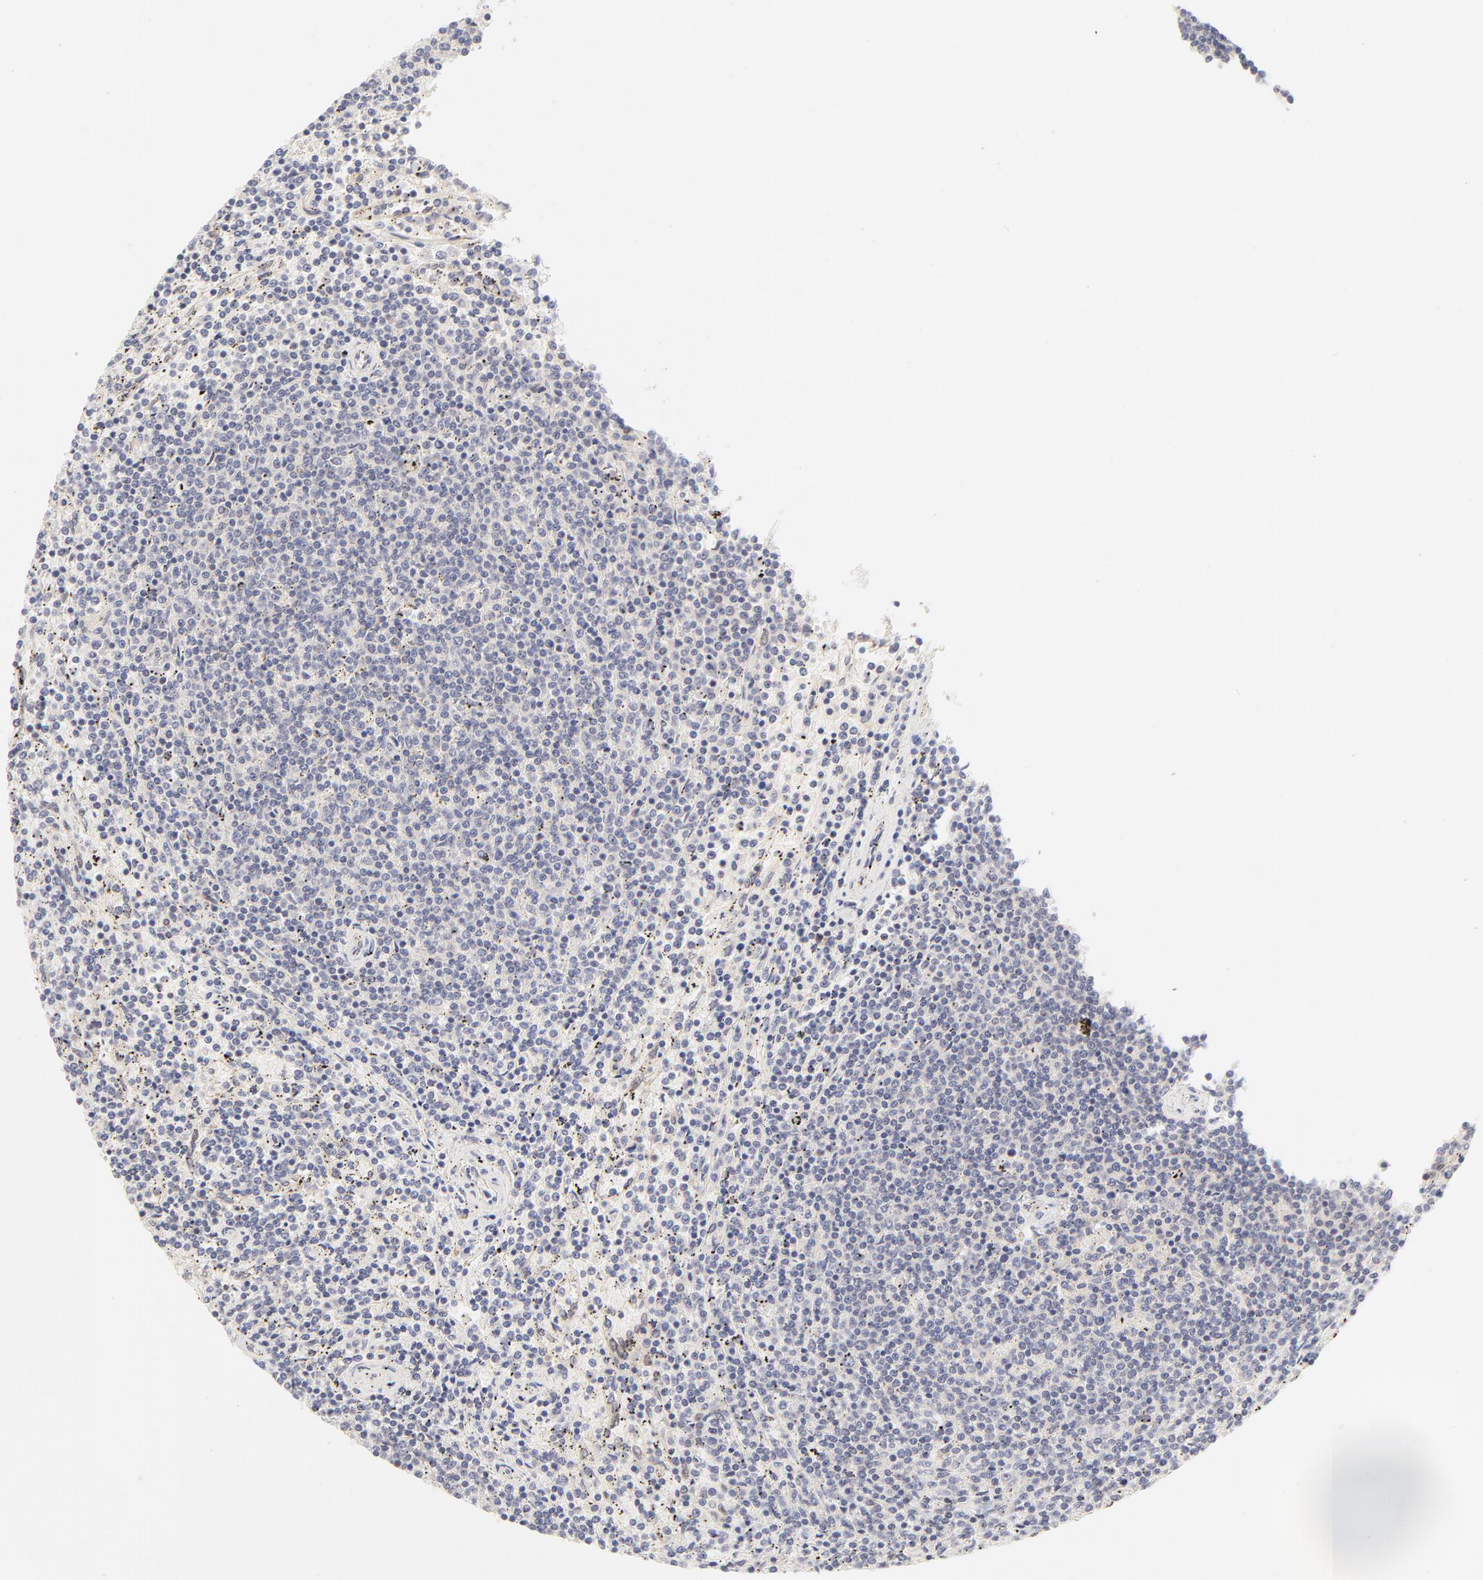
{"staining": {"intensity": "negative", "quantity": "none", "location": "none"}, "tissue": "lymphoma", "cell_type": "Tumor cells", "image_type": "cancer", "snomed": [{"axis": "morphology", "description": "Malignant lymphoma, non-Hodgkin's type, Low grade"}, {"axis": "topography", "description": "Spleen"}], "caption": "There is no significant staining in tumor cells of malignant lymphoma, non-Hodgkin's type (low-grade).", "gene": "RPS6KA1", "patient": {"sex": "female", "age": 50}}